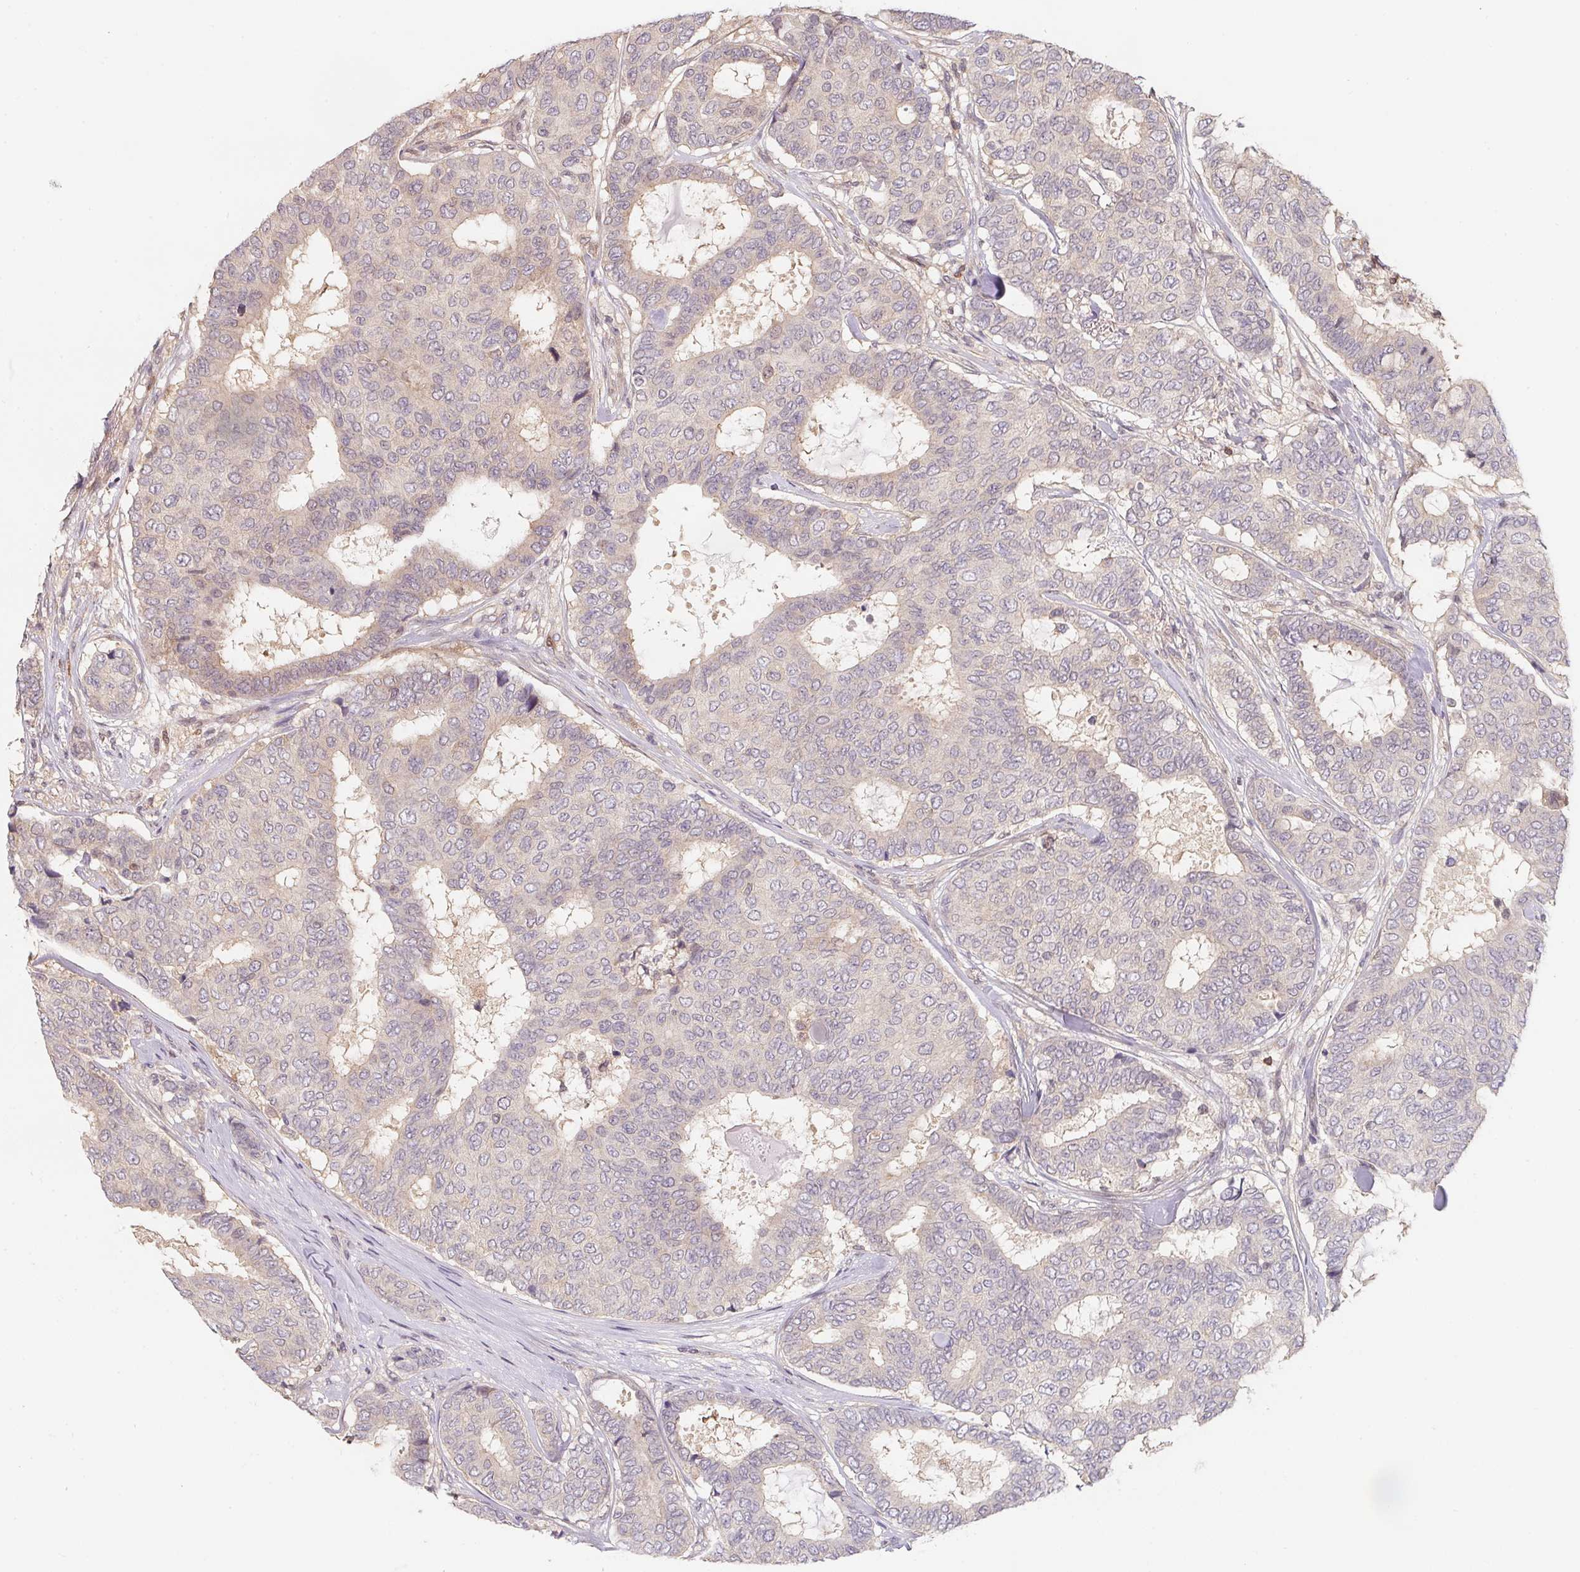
{"staining": {"intensity": "negative", "quantity": "none", "location": "none"}, "tissue": "breast cancer", "cell_type": "Tumor cells", "image_type": "cancer", "snomed": [{"axis": "morphology", "description": "Duct carcinoma"}, {"axis": "topography", "description": "Breast"}], "caption": "Breast cancer (infiltrating ductal carcinoma) was stained to show a protein in brown. There is no significant expression in tumor cells. Nuclei are stained in blue.", "gene": "ANKRD13A", "patient": {"sex": "female", "age": 75}}